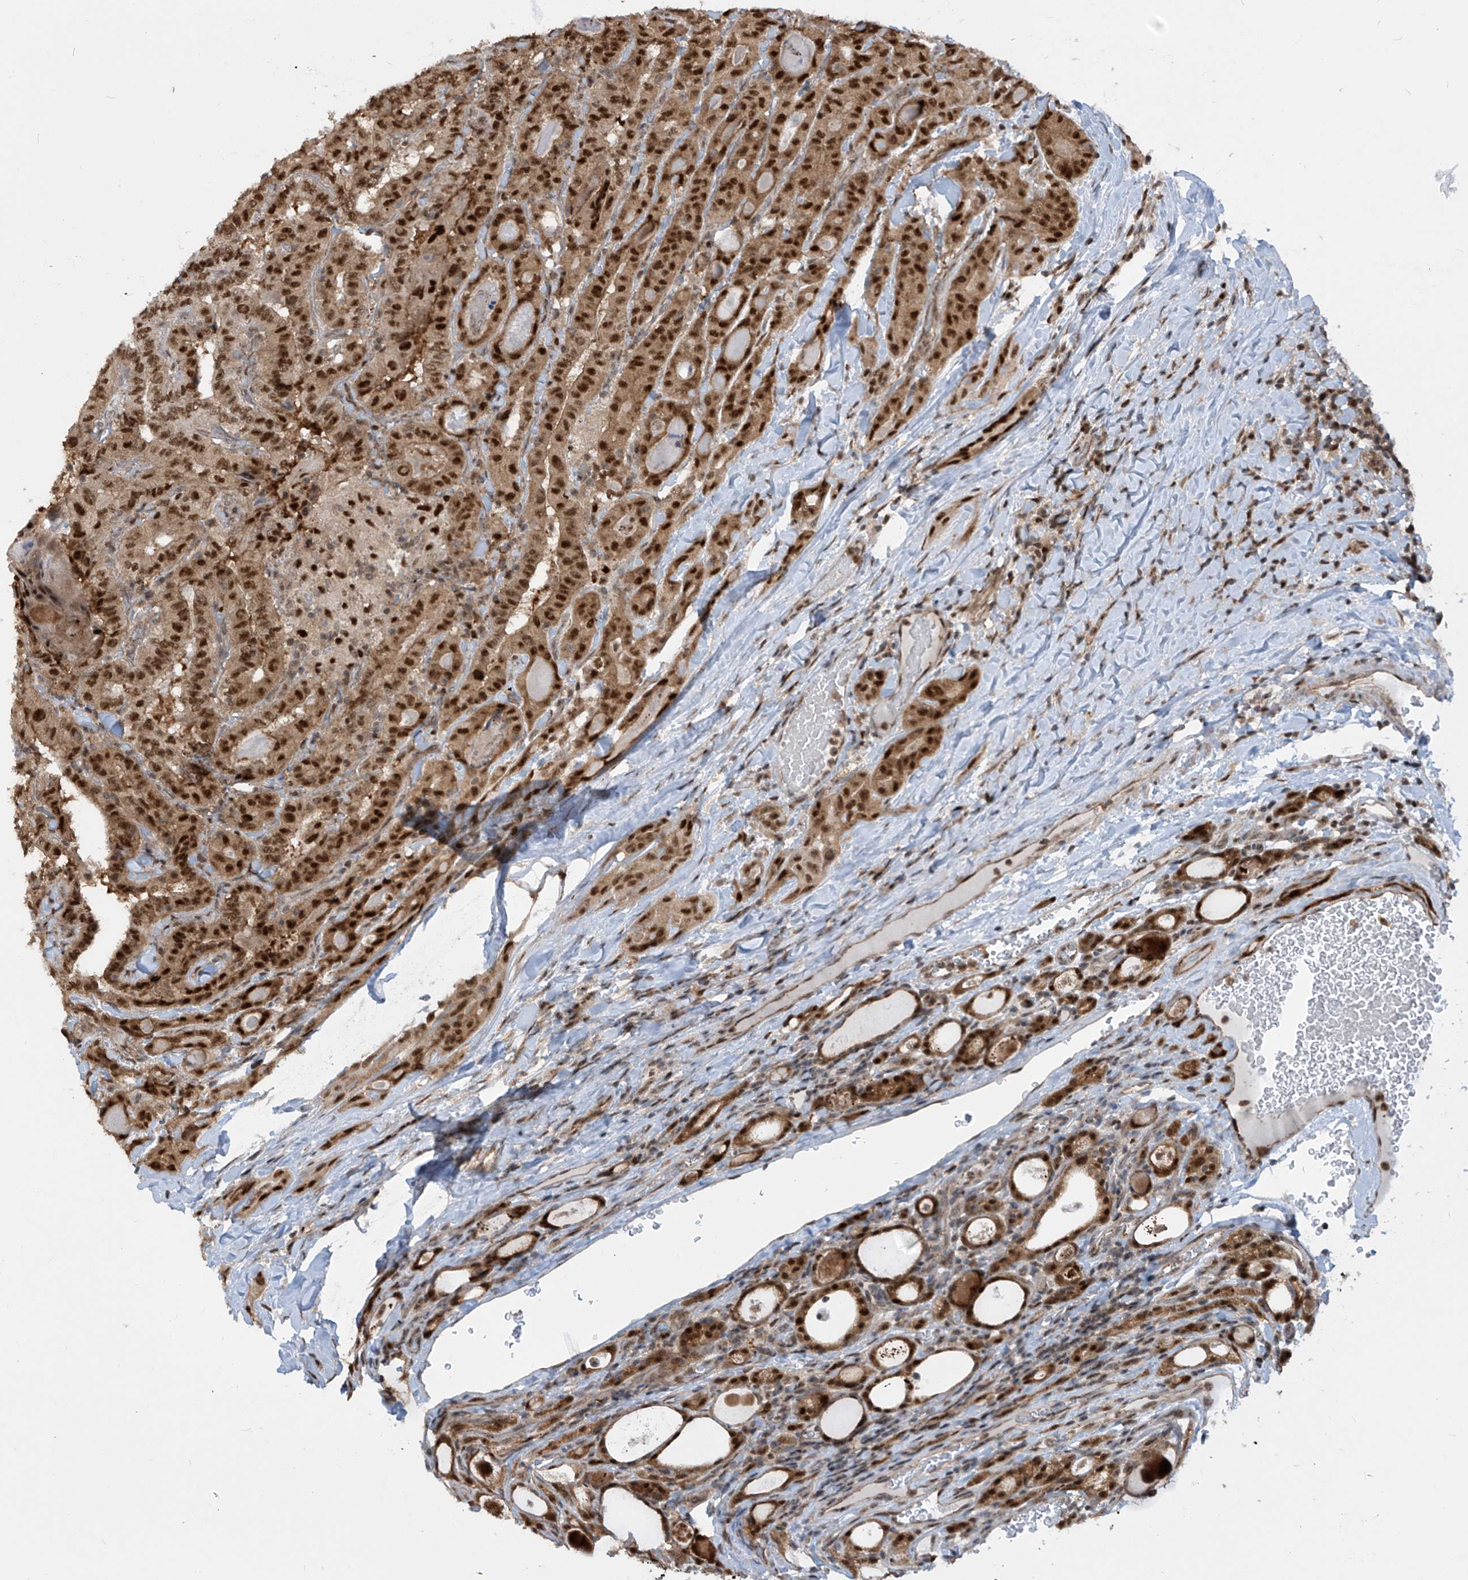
{"staining": {"intensity": "strong", "quantity": ">75%", "location": "nuclear"}, "tissue": "thyroid cancer", "cell_type": "Tumor cells", "image_type": "cancer", "snomed": [{"axis": "morphology", "description": "Papillary adenocarcinoma, NOS"}, {"axis": "topography", "description": "Thyroid gland"}], "caption": "Immunohistochemistry (IHC) photomicrograph of neoplastic tissue: thyroid cancer stained using immunohistochemistry (IHC) displays high levels of strong protein expression localized specifically in the nuclear of tumor cells, appearing as a nuclear brown color.", "gene": "LAGE3", "patient": {"sex": "female", "age": 72}}